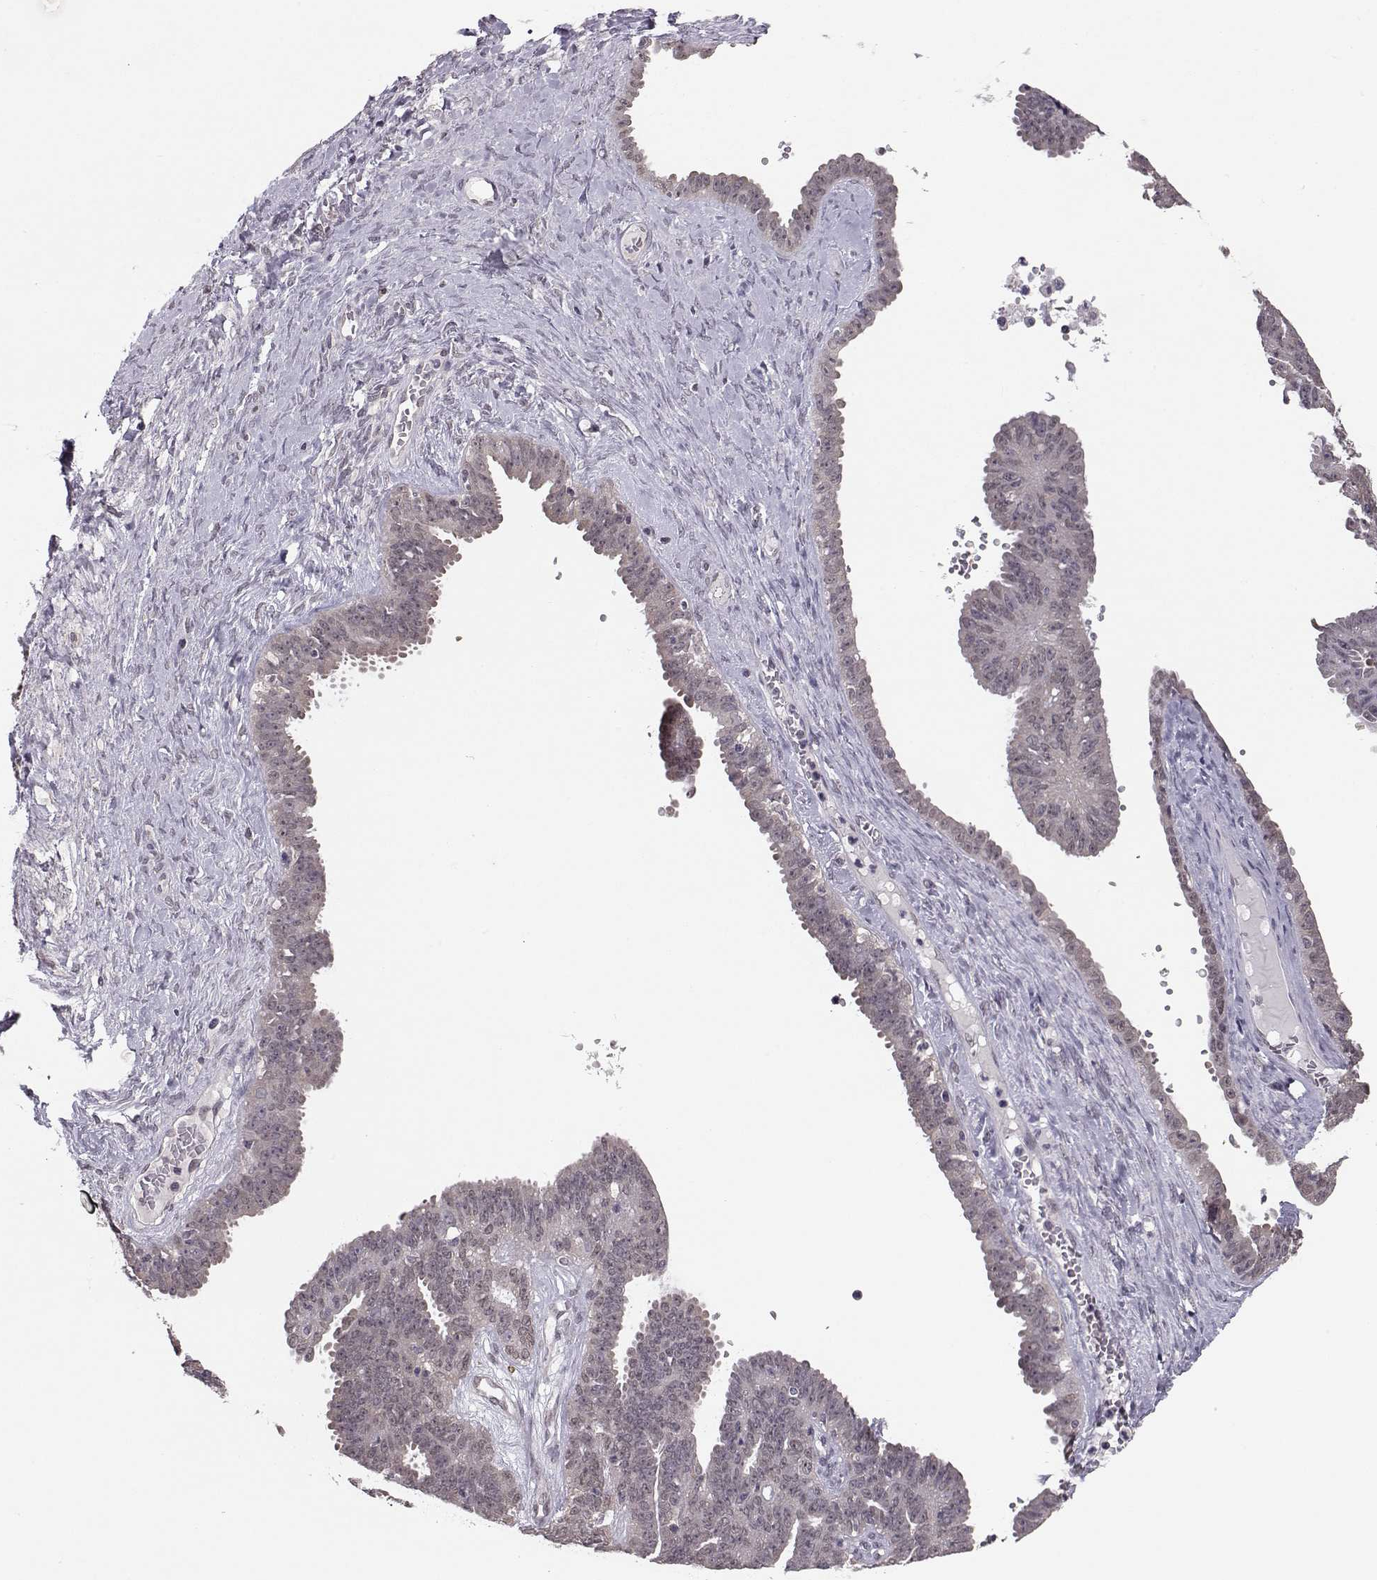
{"staining": {"intensity": "negative", "quantity": "none", "location": "none"}, "tissue": "ovarian cancer", "cell_type": "Tumor cells", "image_type": "cancer", "snomed": [{"axis": "morphology", "description": "Cystadenocarcinoma, serous, NOS"}, {"axis": "topography", "description": "Ovary"}], "caption": "IHC photomicrograph of human serous cystadenocarcinoma (ovarian) stained for a protein (brown), which exhibits no staining in tumor cells. (Immunohistochemistry, brightfield microscopy, high magnification).", "gene": "KIF13B", "patient": {"sex": "female", "age": 71}}